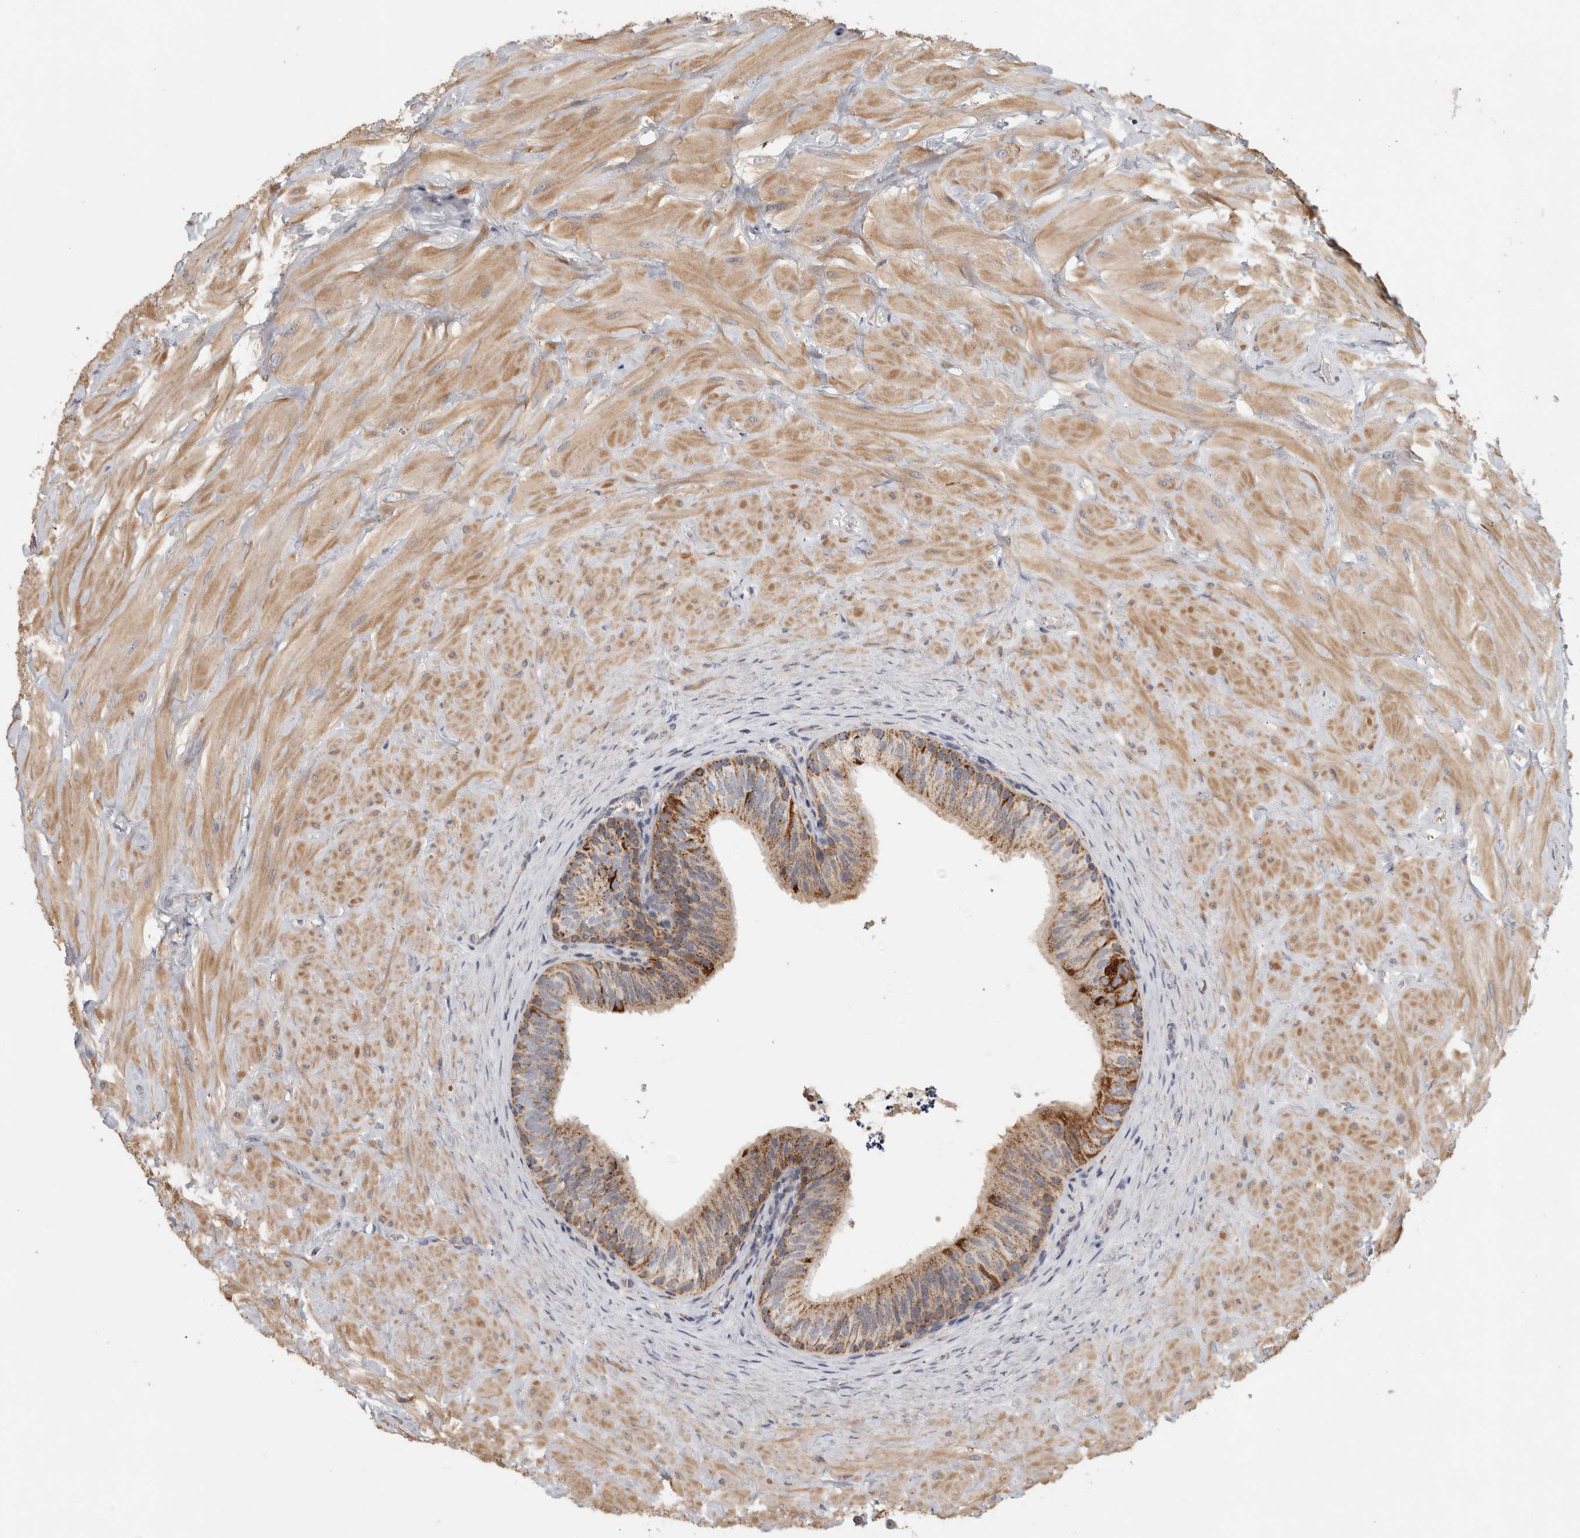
{"staining": {"intensity": "moderate", "quantity": ">75%", "location": "cytoplasmic/membranous"}, "tissue": "epididymis", "cell_type": "Glandular cells", "image_type": "normal", "snomed": [{"axis": "morphology", "description": "Normal tissue, NOS"}, {"axis": "topography", "description": "Soft tissue"}, {"axis": "topography", "description": "Epididymis"}], "caption": "Immunohistochemistry histopathology image of normal human epididymis stained for a protein (brown), which displays medium levels of moderate cytoplasmic/membranous expression in about >75% of glandular cells.", "gene": "ST8SIA1", "patient": {"sex": "male", "age": 26}}